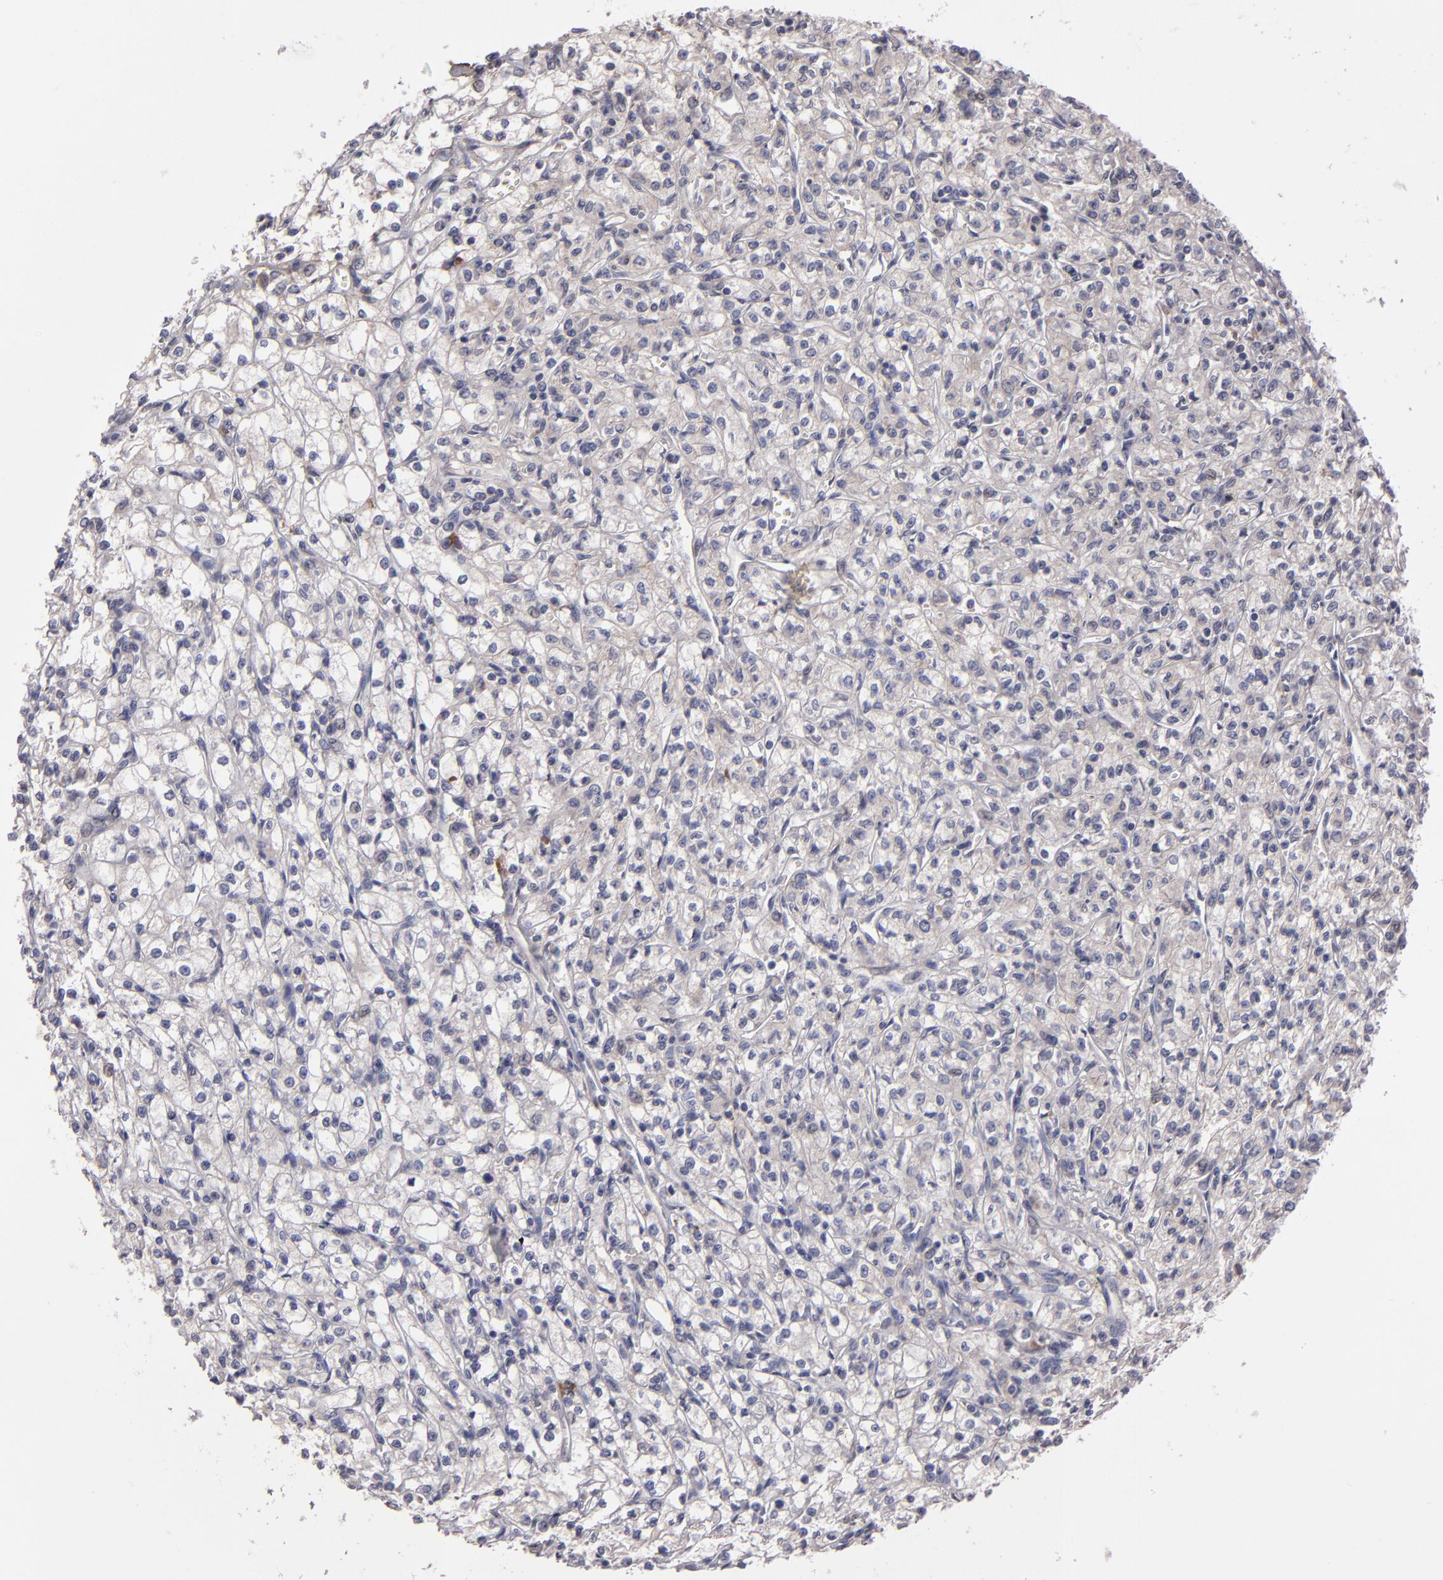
{"staining": {"intensity": "weak", "quantity": "<25%", "location": "cytoplasmic/membranous"}, "tissue": "renal cancer", "cell_type": "Tumor cells", "image_type": "cancer", "snomed": [{"axis": "morphology", "description": "Adenocarcinoma, NOS"}, {"axis": "topography", "description": "Kidney"}], "caption": "DAB immunohistochemical staining of human renal cancer (adenocarcinoma) displays no significant positivity in tumor cells. (Brightfield microscopy of DAB immunohistochemistry at high magnification).", "gene": "IL12A", "patient": {"sex": "male", "age": 61}}